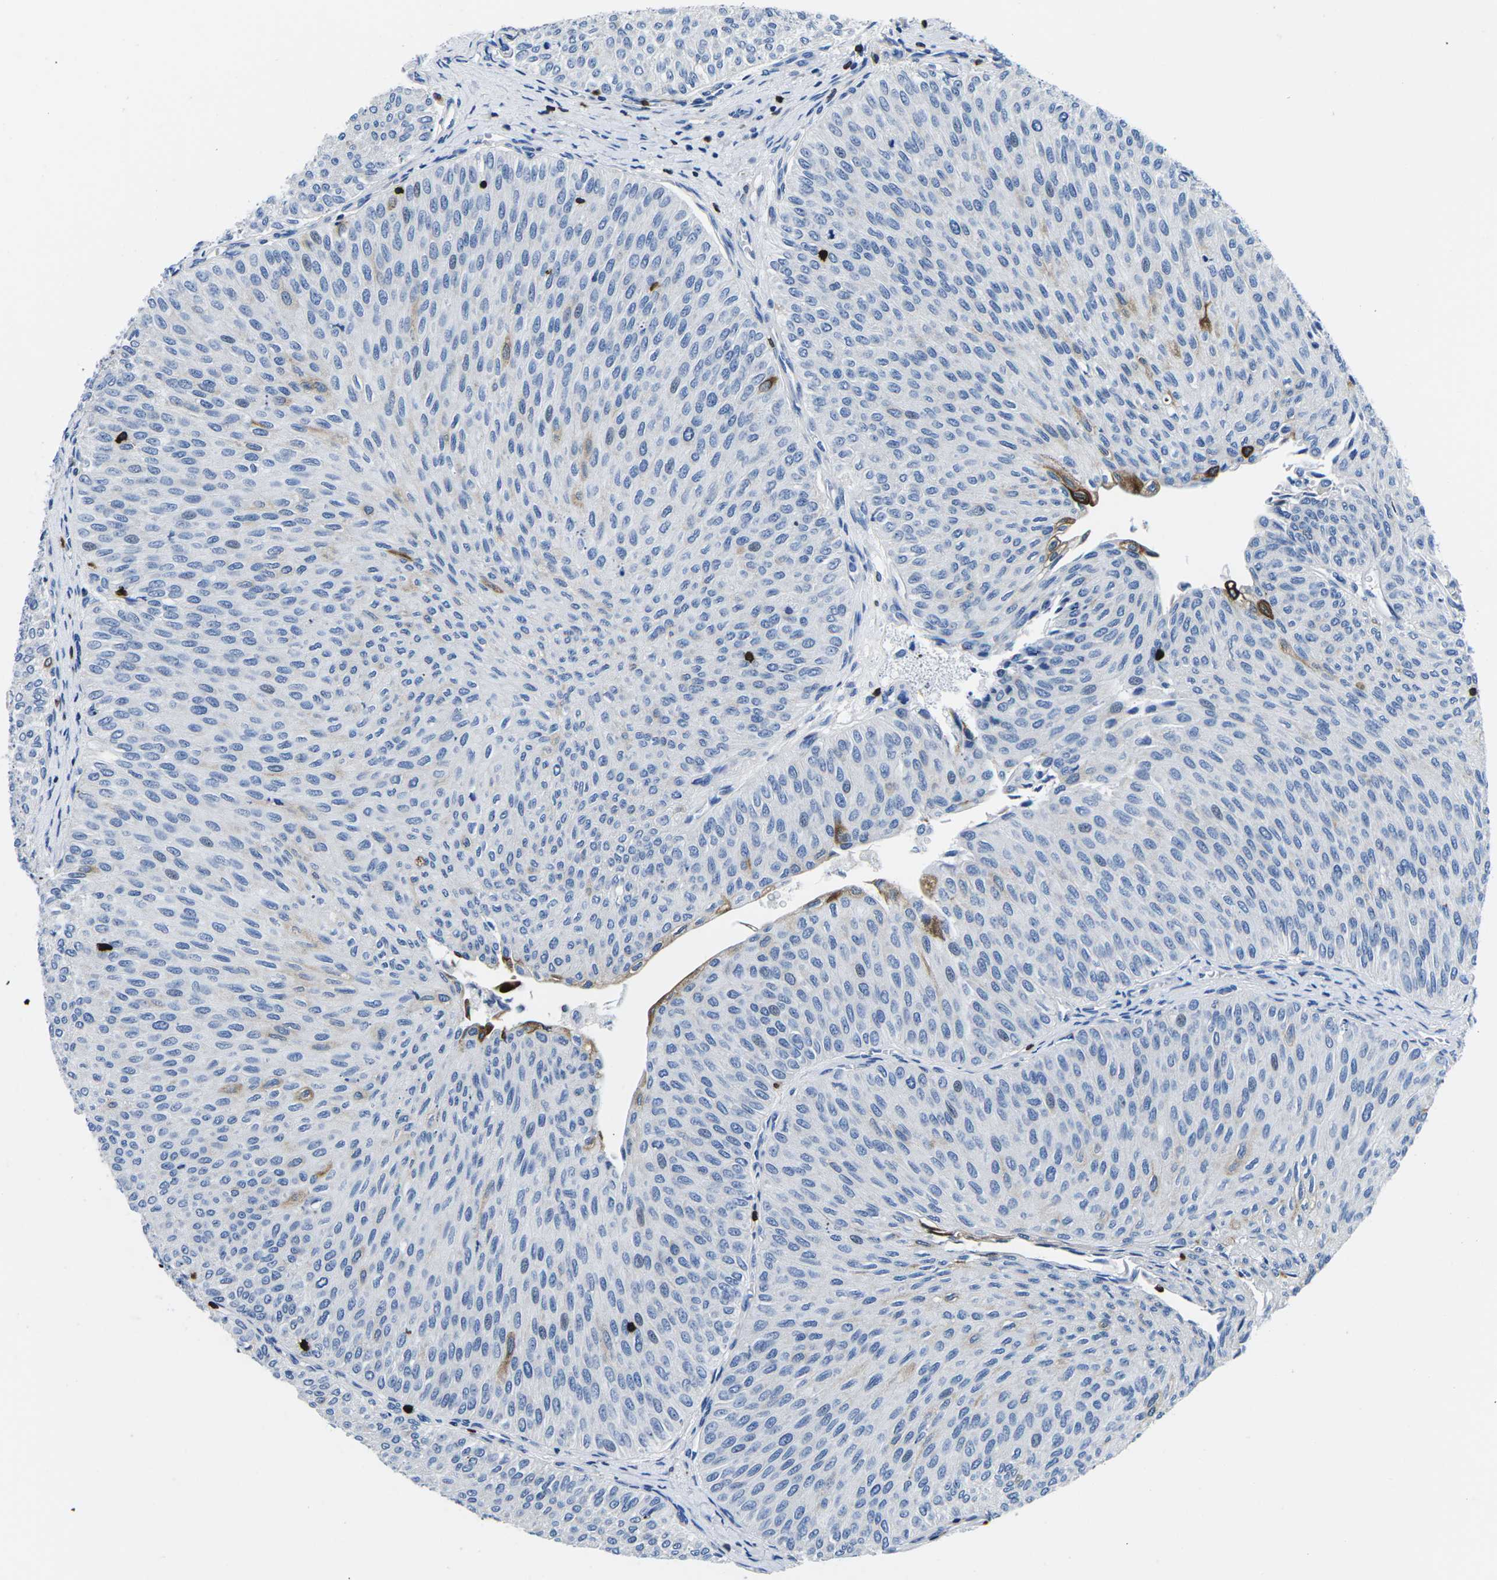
{"staining": {"intensity": "negative", "quantity": "none", "location": "none"}, "tissue": "urothelial cancer", "cell_type": "Tumor cells", "image_type": "cancer", "snomed": [{"axis": "morphology", "description": "Urothelial carcinoma, Low grade"}, {"axis": "topography", "description": "Urinary bladder"}], "caption": "Immunohistochemistry of urothelial cancer exhibits no staining in tumor cells.", "gene": "CTSW", "patient": {"sex": "male", "age": 78}}